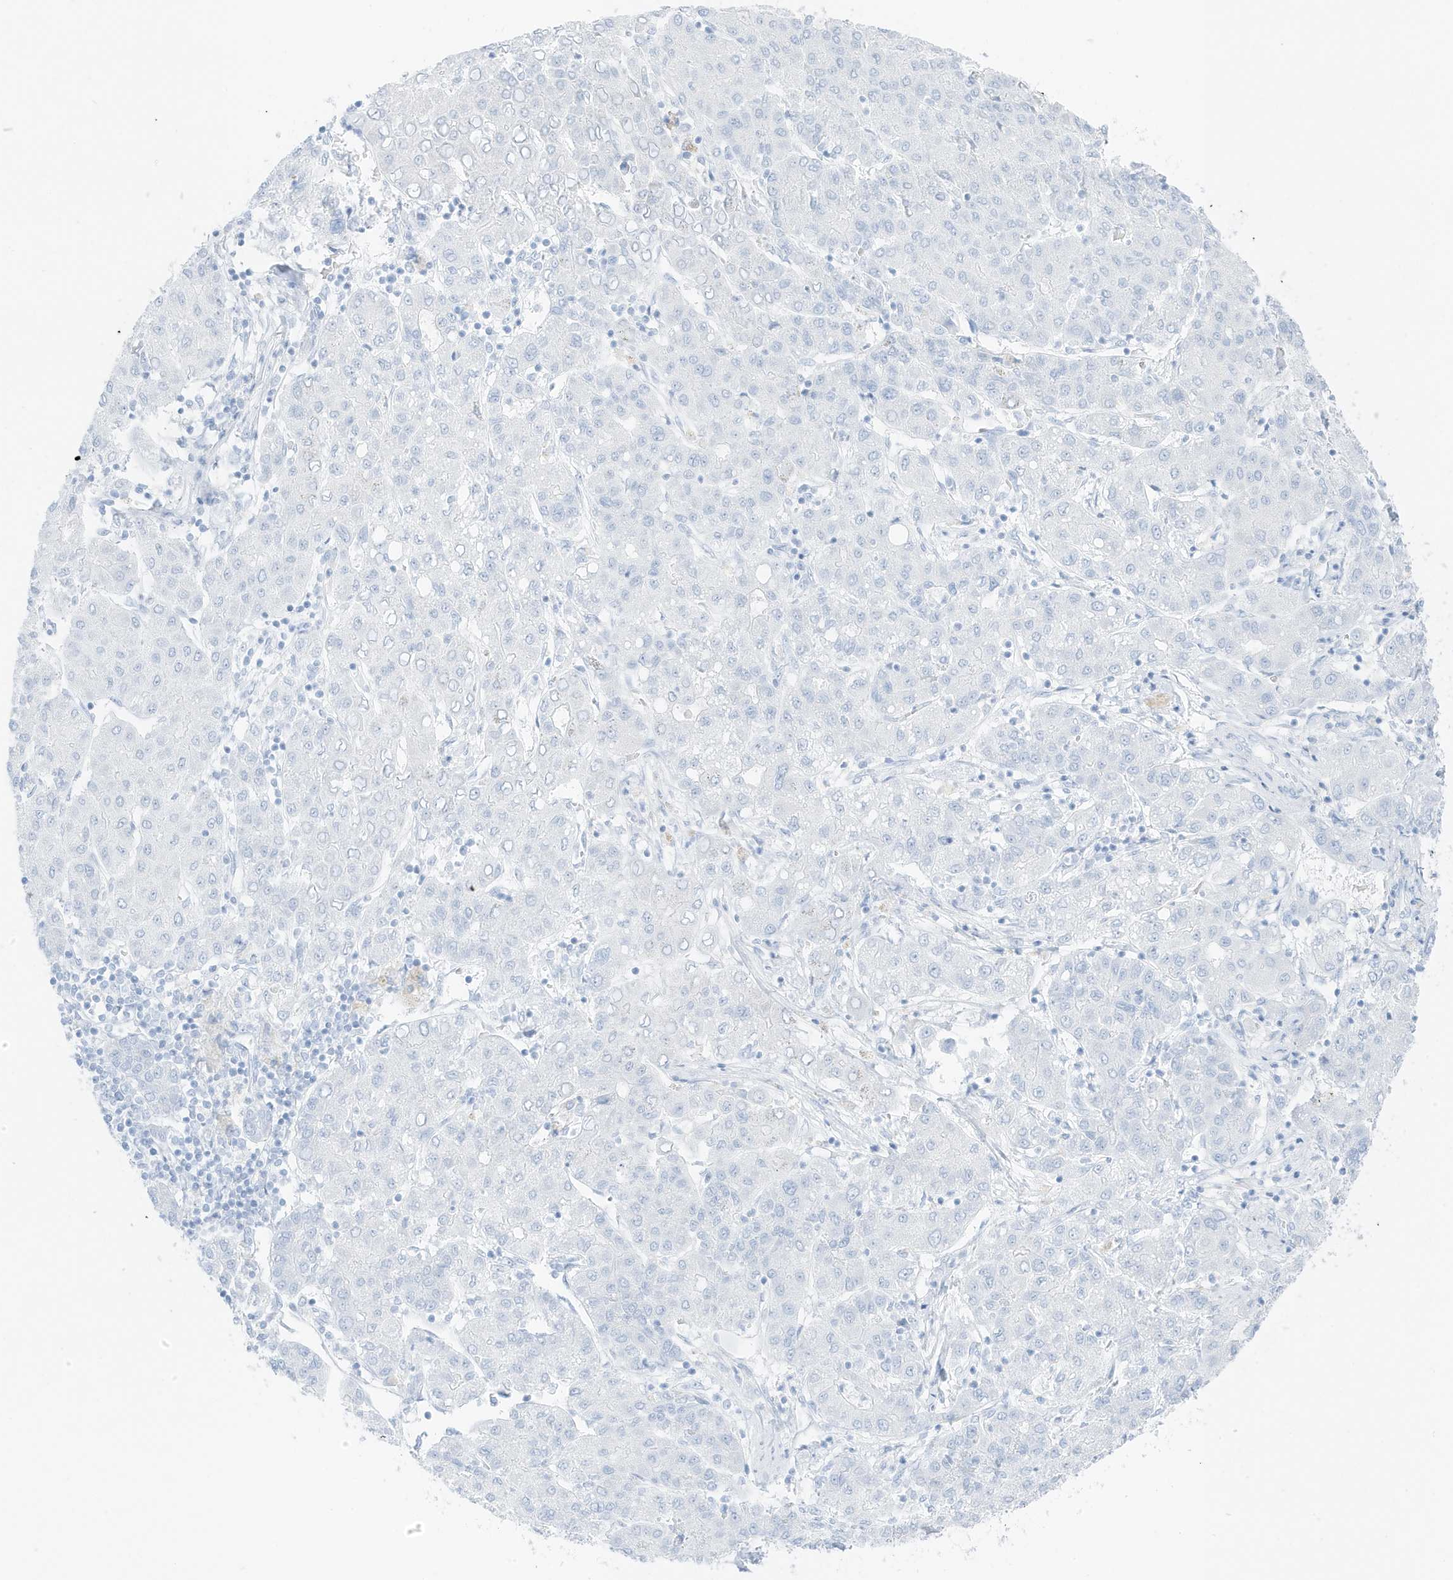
{"staining": {"intensity": "negative", "quantity": "none", "location": "none"}, "tissue": "liver cancer", "cell_type": "Tumor cells", "image_type": "cancer", "snomed": [{"axis": "morphology", "description": "Carcinoma, Hepatocellular, NOS"}, {"axis": "topography", "description": "Liver"}], "caption": "Liver cancer was stained to show a protein in brown. There is no significant expression in tumor cells.", "gene": "SLC22A13", "patient": {"sex": "male", "age": 65}}